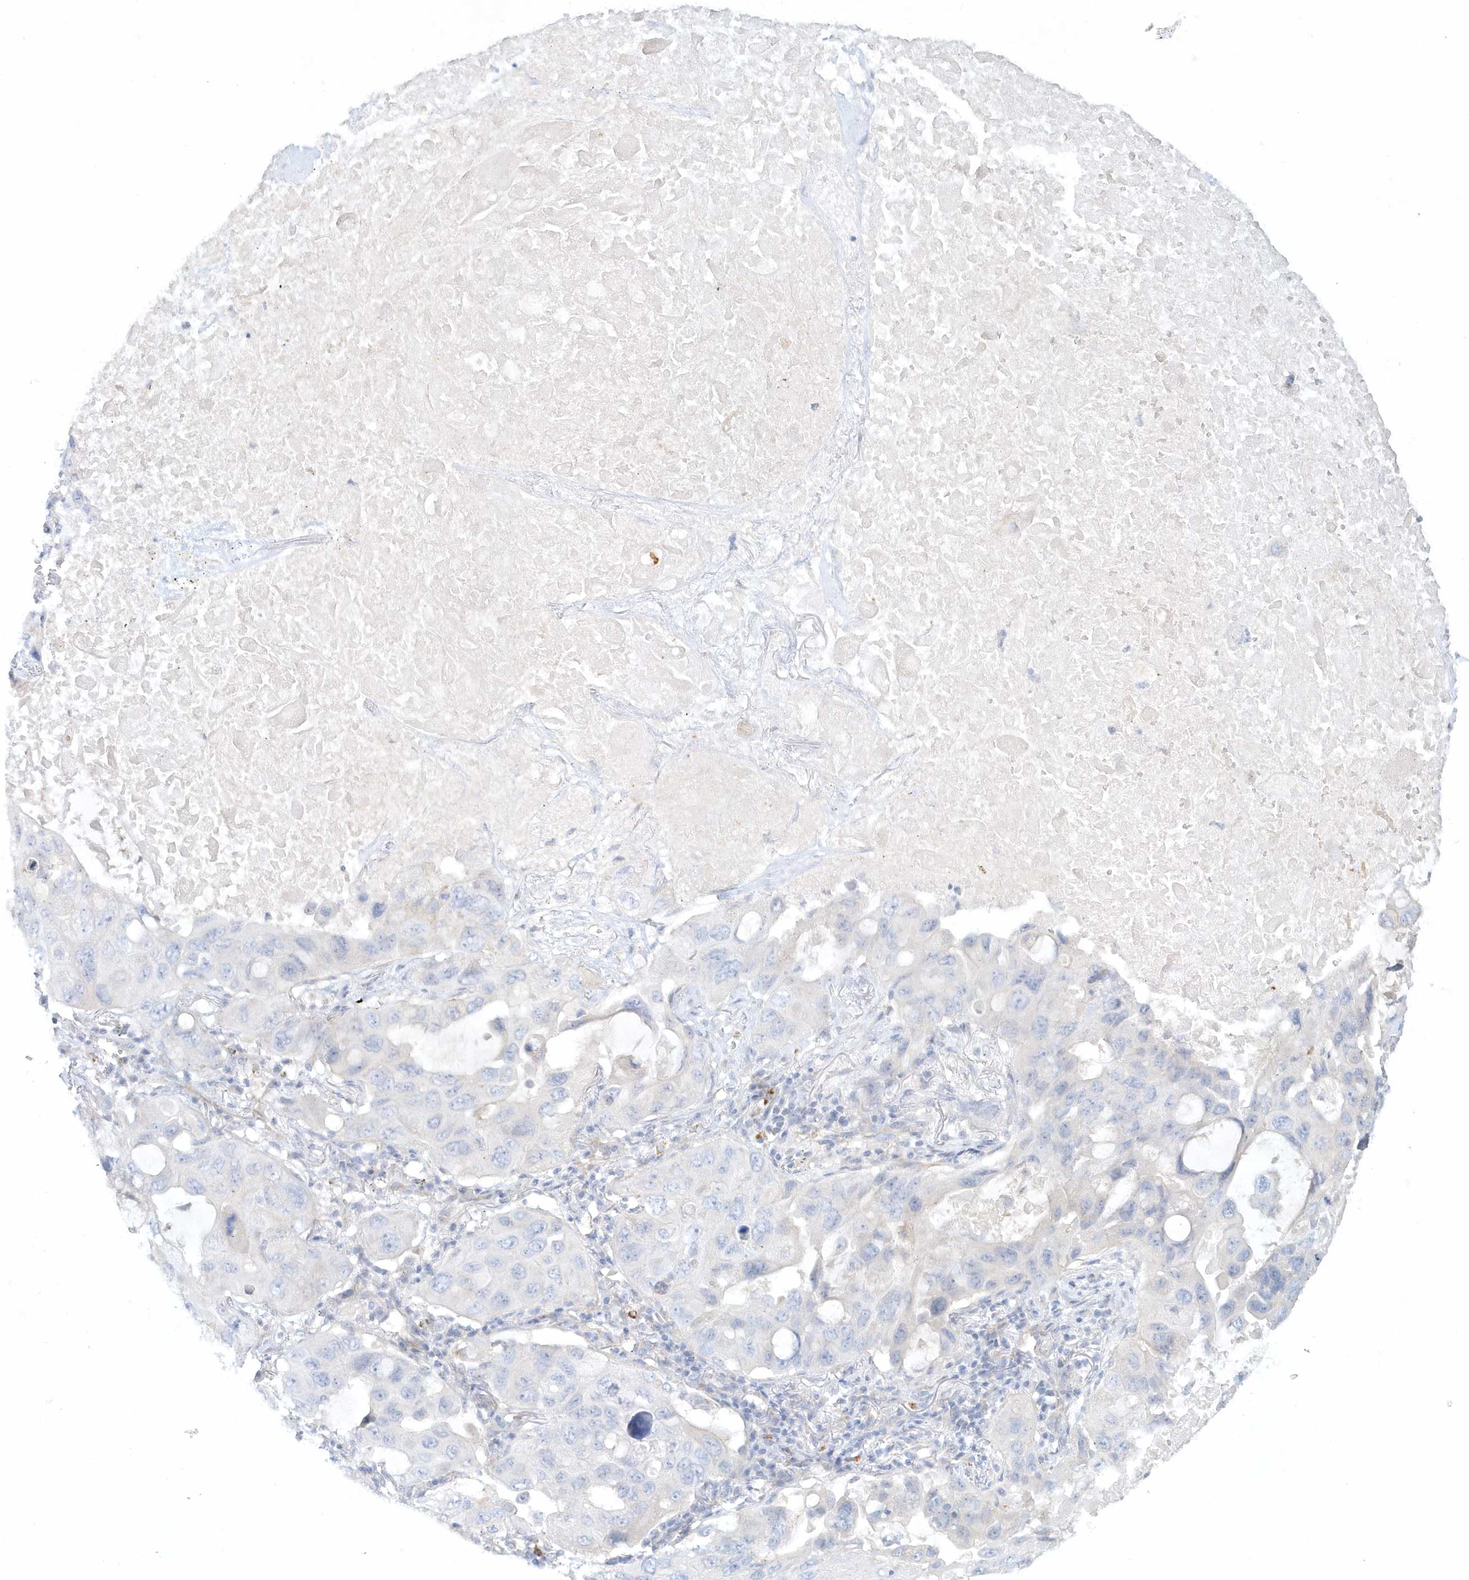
{"staining": {"intensity": "negative", "quantity": "none", "location": "none"}, "tissue": "lung cancer", "cell_type": "Tumor cells", "image_type": "cancer", "snomed": [{"axis": "morphology", "description": "Squamous cell carcinoma, NOS"}, {"axis": "topography", "description": "Lung"}], "caption": "A photomicrograph of human lung cancer is negative for staining in tumor cells.", "gene": "DNAH1", "patient": {"sex": "female", "age": 73}}